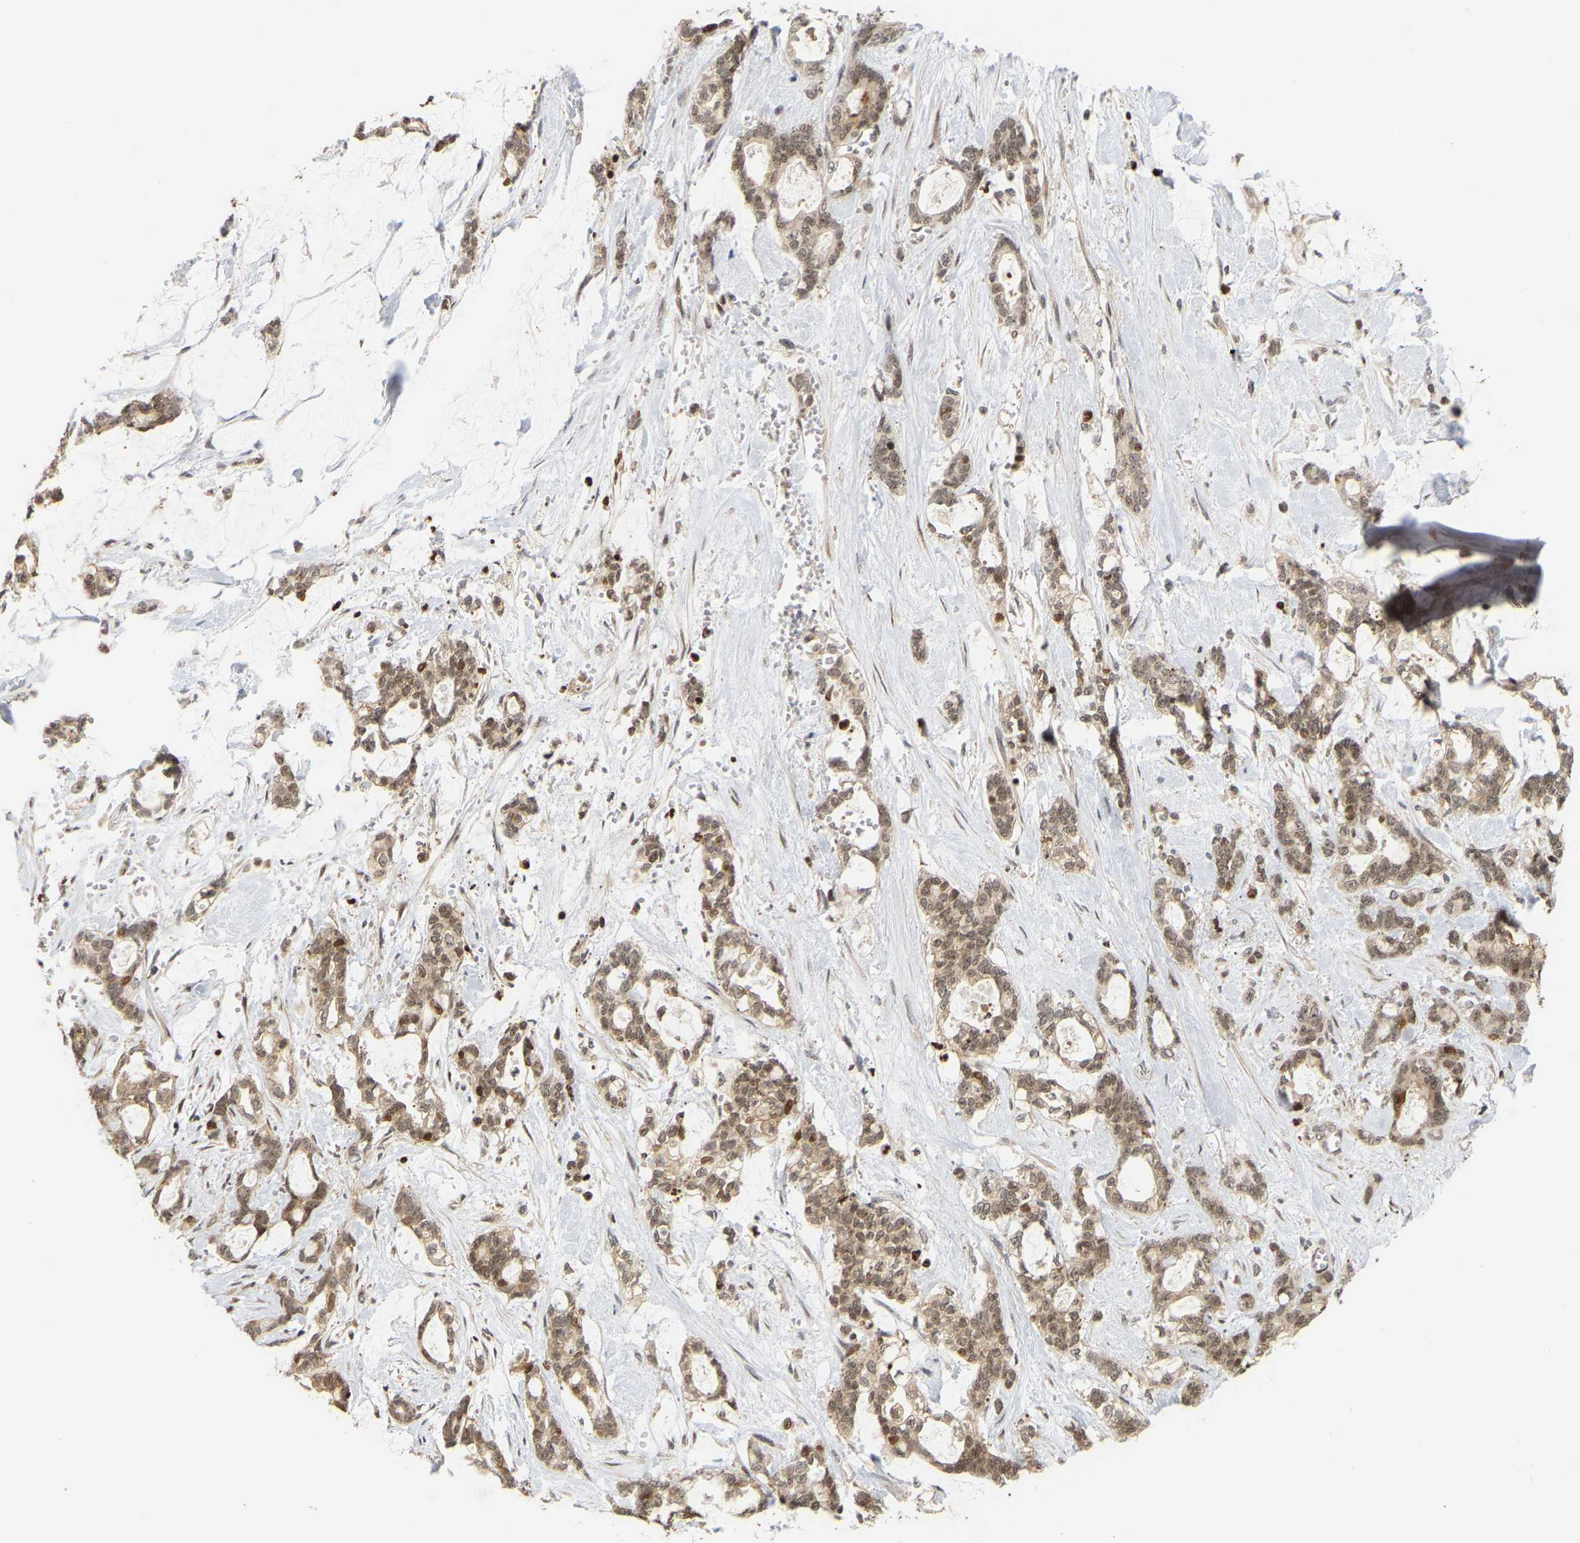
{"staining": {"intensity": "weak", "quantity": ">75%", "location": "cytoplasmic/membranous,nuclear"}, "tissue": "pancreatic cancer", "cell_type": "Tumor cells", "image_type": "cancer", "snomed": [{"axis": "morphology", "description": "Adenocarcinoma, NOS"}, {"axis": "topography", "description": "Pancreas"}], "caption": "This image exhibits immunohistochemistry (IHC) staining of human adenocarcinoma (pancreatic), with low weak cytoplasmic/membranous and nuclear positivity in about >75% of tumor cells.", "gene": "NFE2L2", "patient": {"sex": "female", "age": 73}}